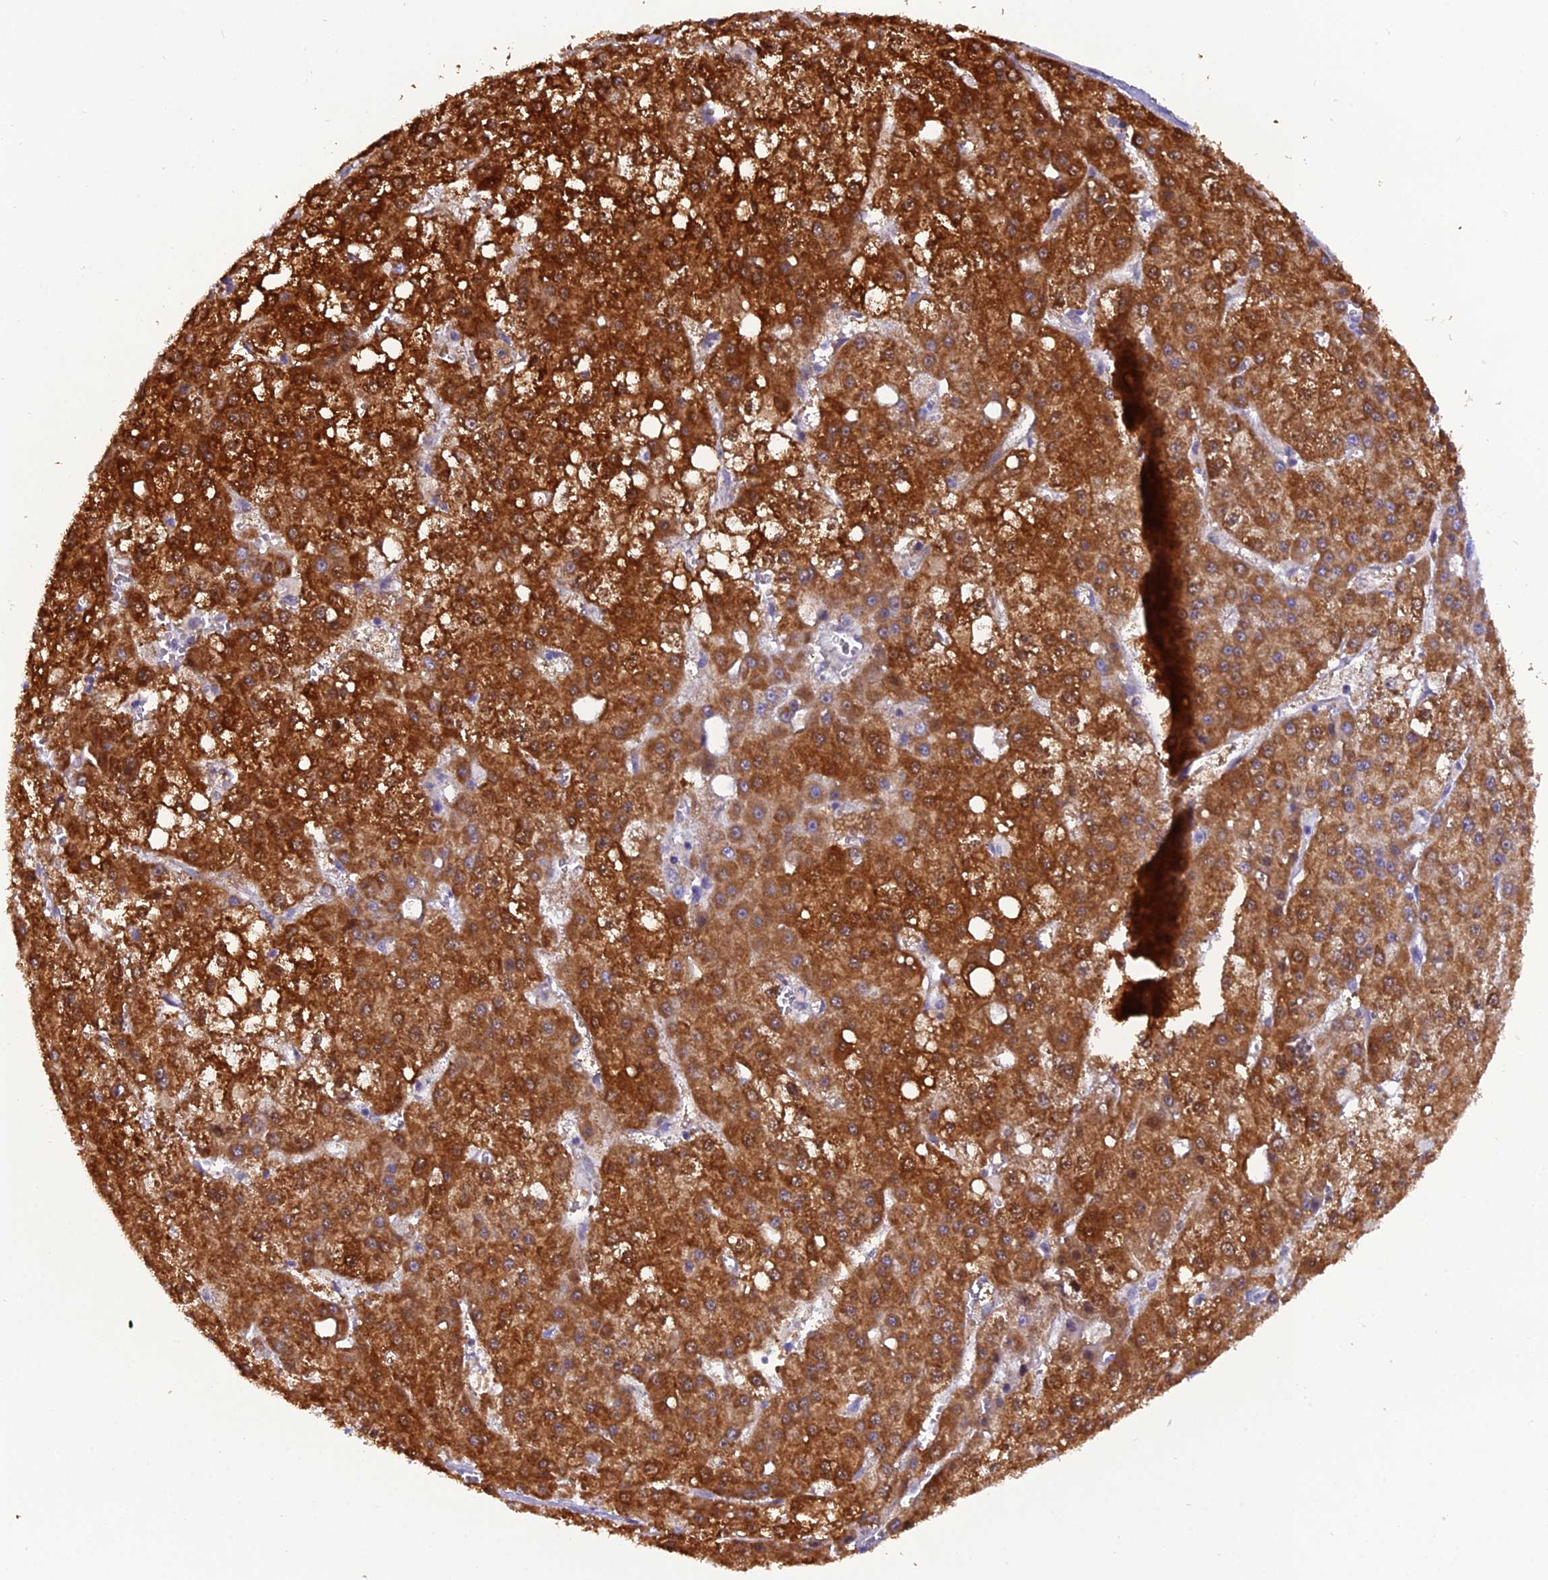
{"staining": {"intensity": "strong", "quantity": ">75%", "location": "cytoplasmic/membranous"}, "tissue": "liver cancer", "cell_type": "Tumor cells", "image_type": "cancer", "snomed": [{"axis": "morphology", "description": "Carcinoma, Hepatocellular, NOS"}, {"axis": "topography", "description": "Liver"}], "caption": "Liver hepatocellular carcinoma was stained to show a protein in brown. There is high levels of strong cytoplasmic/membranous staining in approximately >75% of tumor cells.", "gene": "GPD1", "patient": {"sex": "male", "age": 47}}